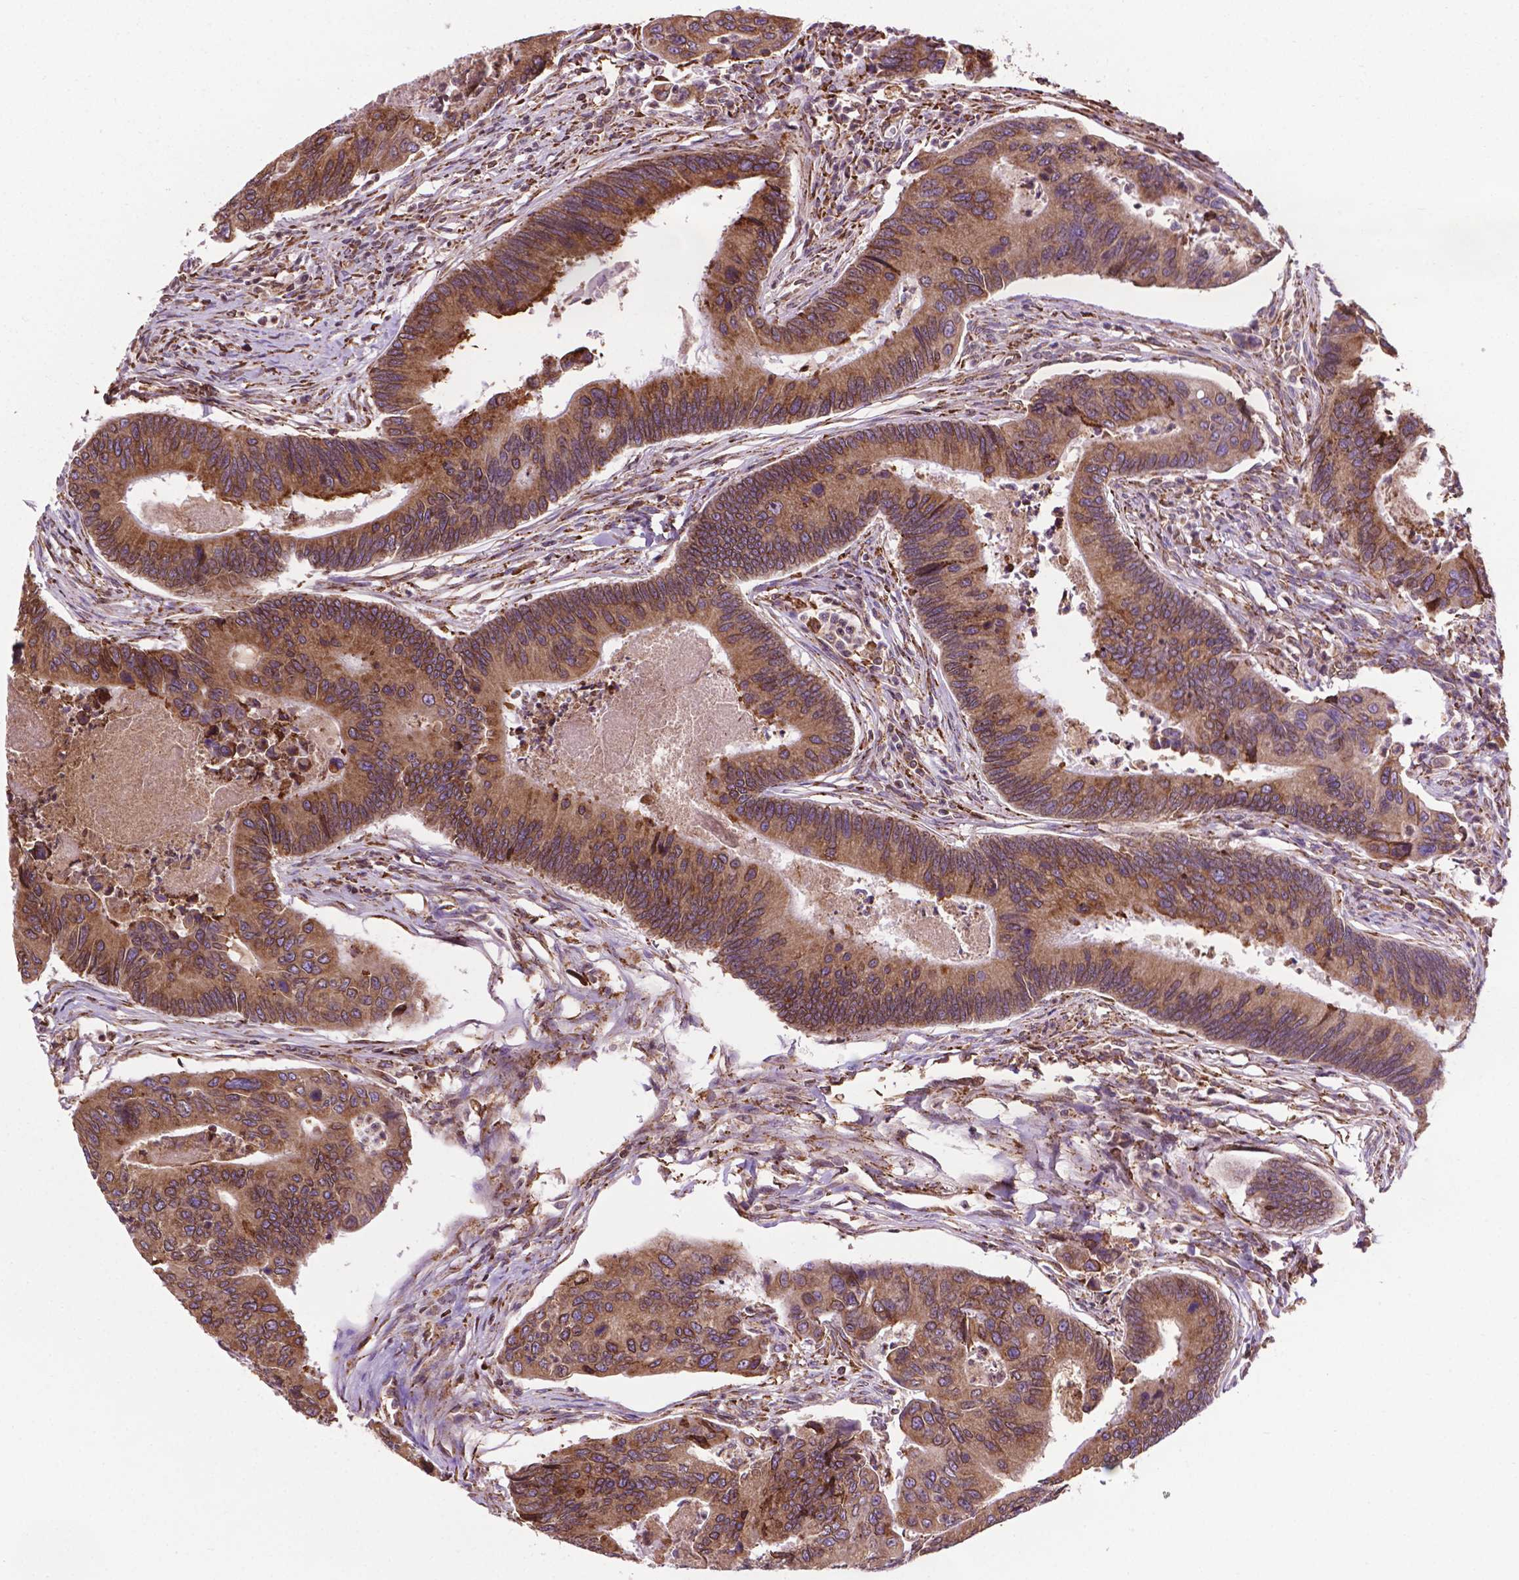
{"staining": {"intensity": "moderate", "quantity": ">75%", "location": "cytoplasmic/membranous"}, "tissue": "colorectal cancer", "cell_type": "Tumor cells", "image_type": "cancer", "snomed": [{"axis": "morphology", "description": "Adenocarcinoma, NOS"}, {"axis": "topography", "description": "Colon"}], "caption": "A brown stain shows moderate cytoplasmic/membranous staining of a protein in colorectal cancer tumor cells.", "gene": "GANAB", "patient": {"sex": "female", "age": 67}}